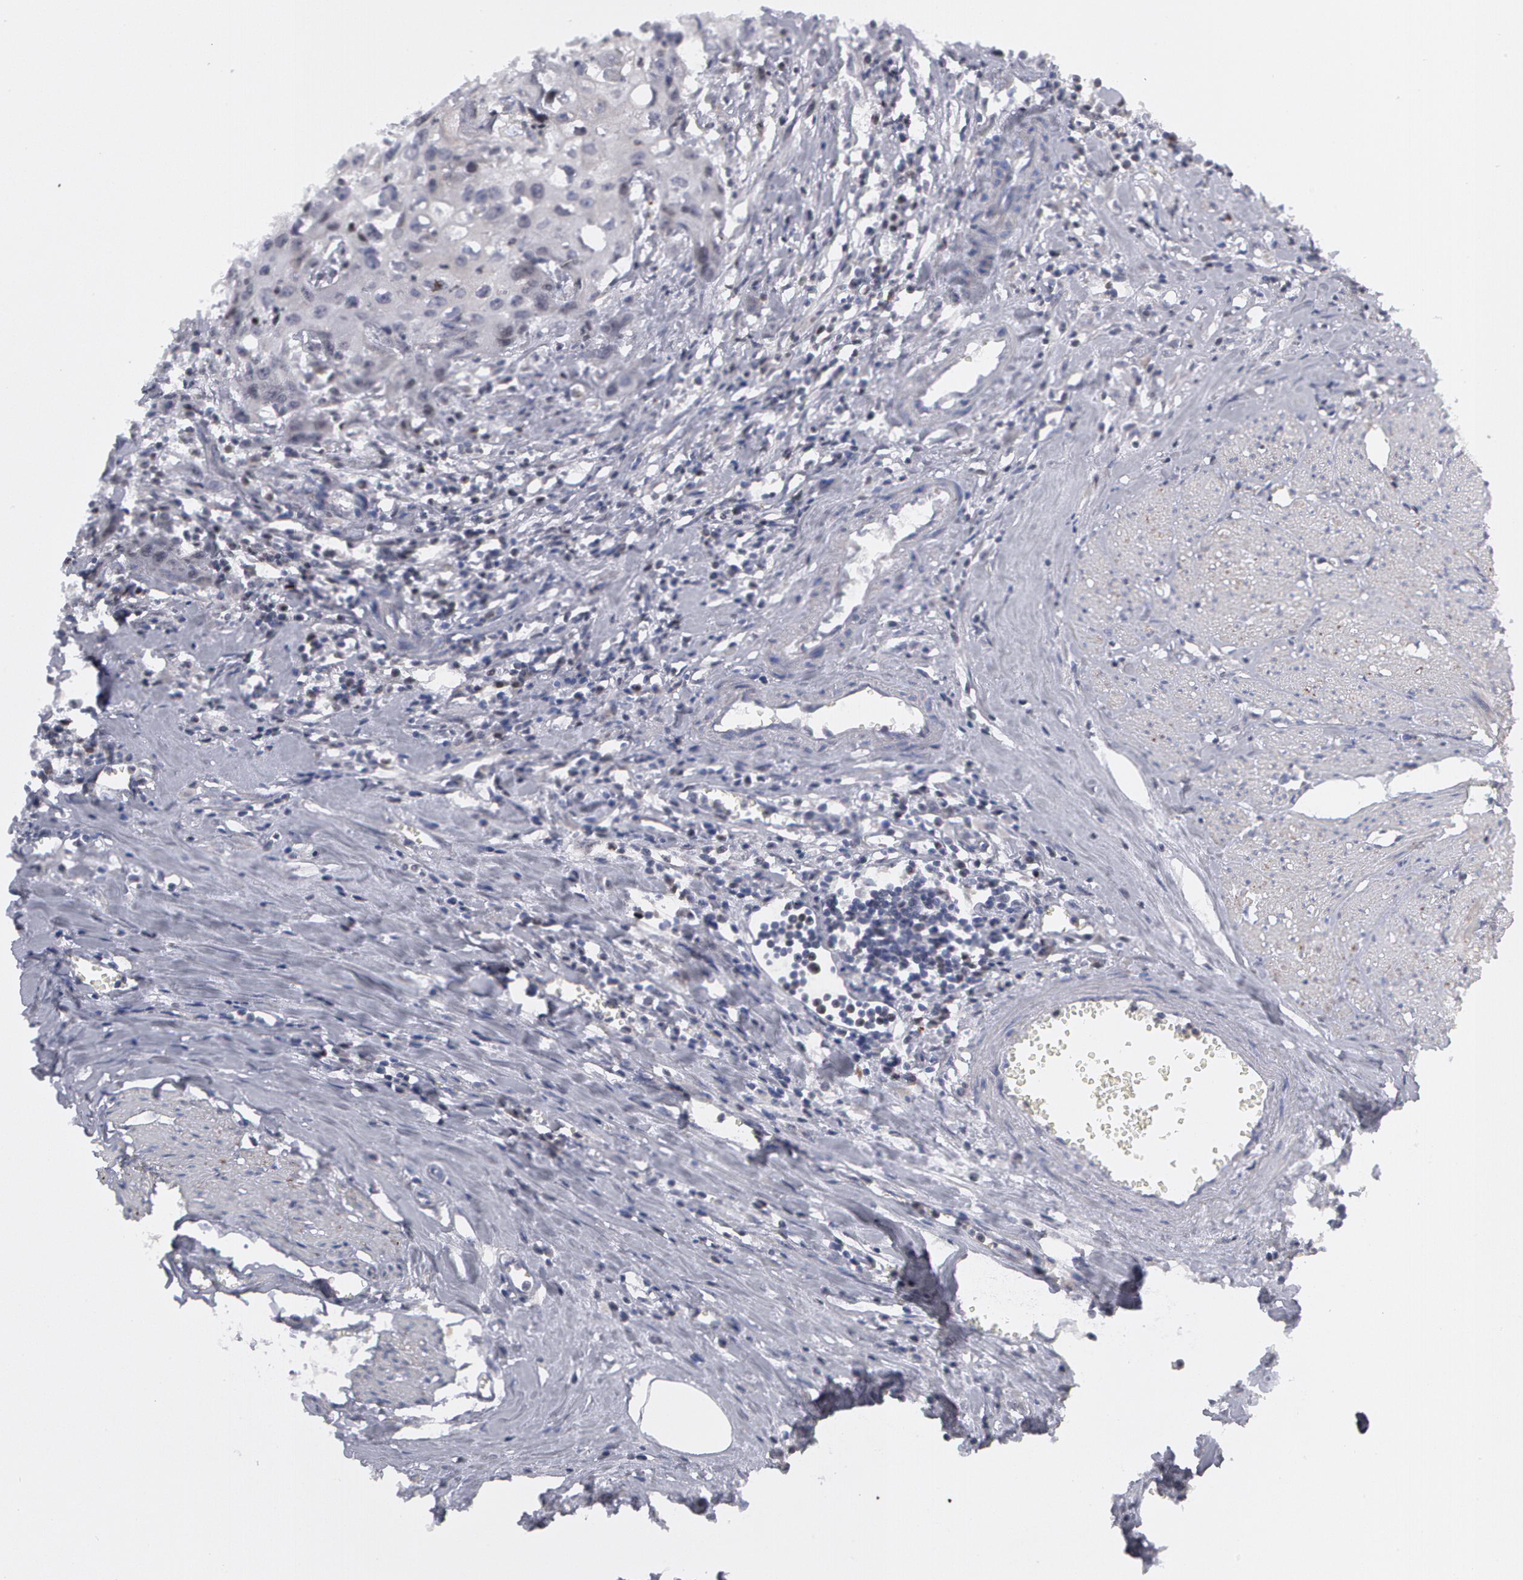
{"staining": {"intensity": "negative", "quantity": "none", "location": "none"}, "tissue": "urothelial cancer", "cell_type": "Tumor cells", "image_type": "cancer", "snomed": [{"axis": "morphology", "description": "Urothelial carcinoma, High grade"}, {"axis": "topography", "description": "Urinary bladder"}], "caption": "Histopathology image shows no significant protein expression in tumor cells of high-grade urothelial carcinoma. (IHC, brightfield microscopy, high magnification).", "gene": "ERBB2", "patient": {"sex": "male", "age": 54}}